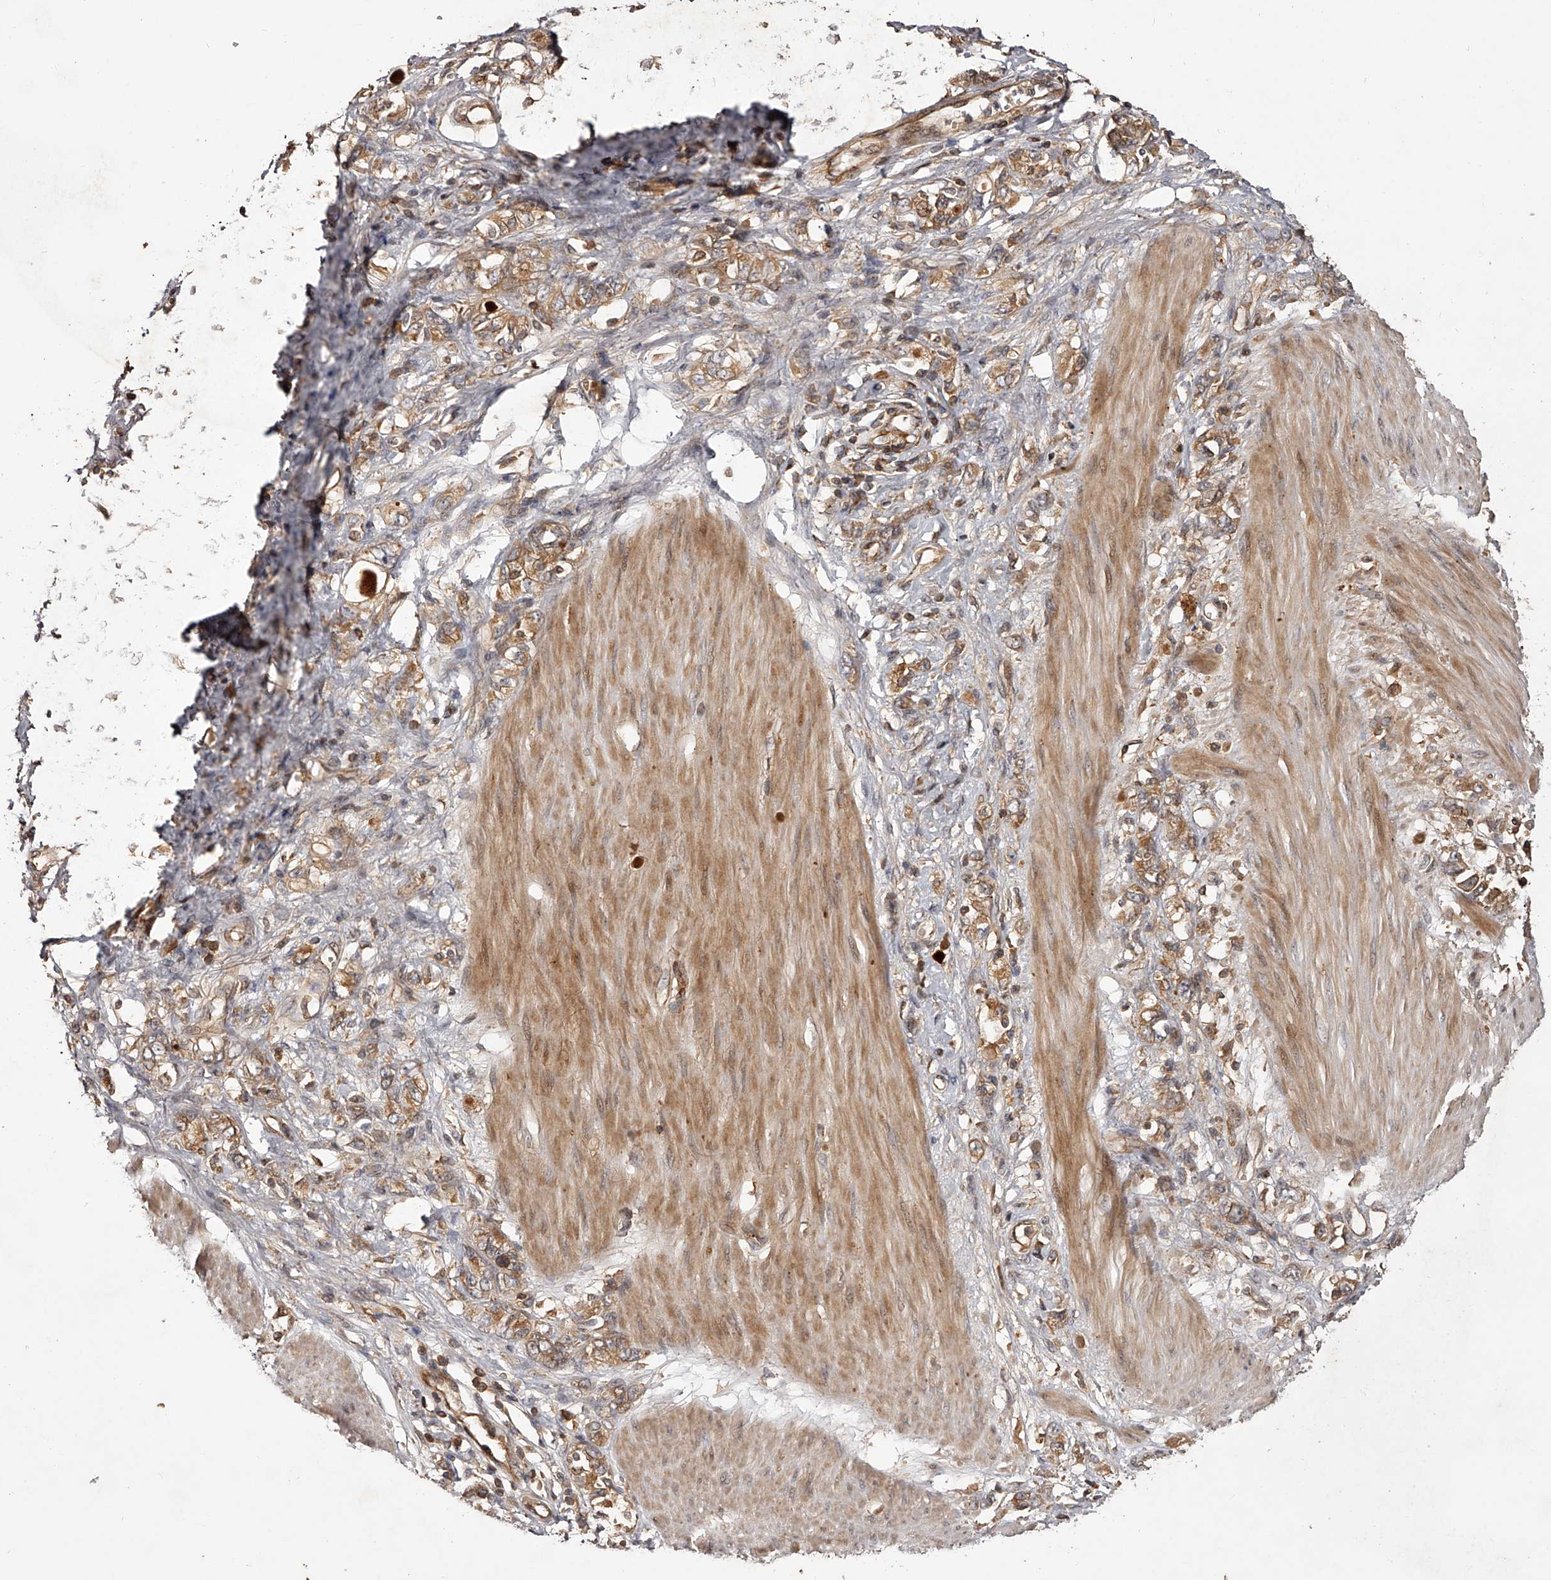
{"staining": {"intensity": "moderate", "quantity": ">75%", "location": "cytoplasmic/membranous"}, "tissue": "stomach cancer", "cell_type": "Tumor cells", "image_type": "cancer", "snomed": [{"axis": "morphology", "description": "Adenocarcinoma, NOS"}, {"axis": "topography", "description": "Stomach"}], "caption": "IHC (DAB (3,3'-diaminobenzidine)) staining of human stomach adenocarcinoma demonstrates moderate cytoplasmic/membranous protein positivity in about >75% of tumor cells.", "gene": "CRYZL1", "patient": {"sex": "female", "age": 76}}